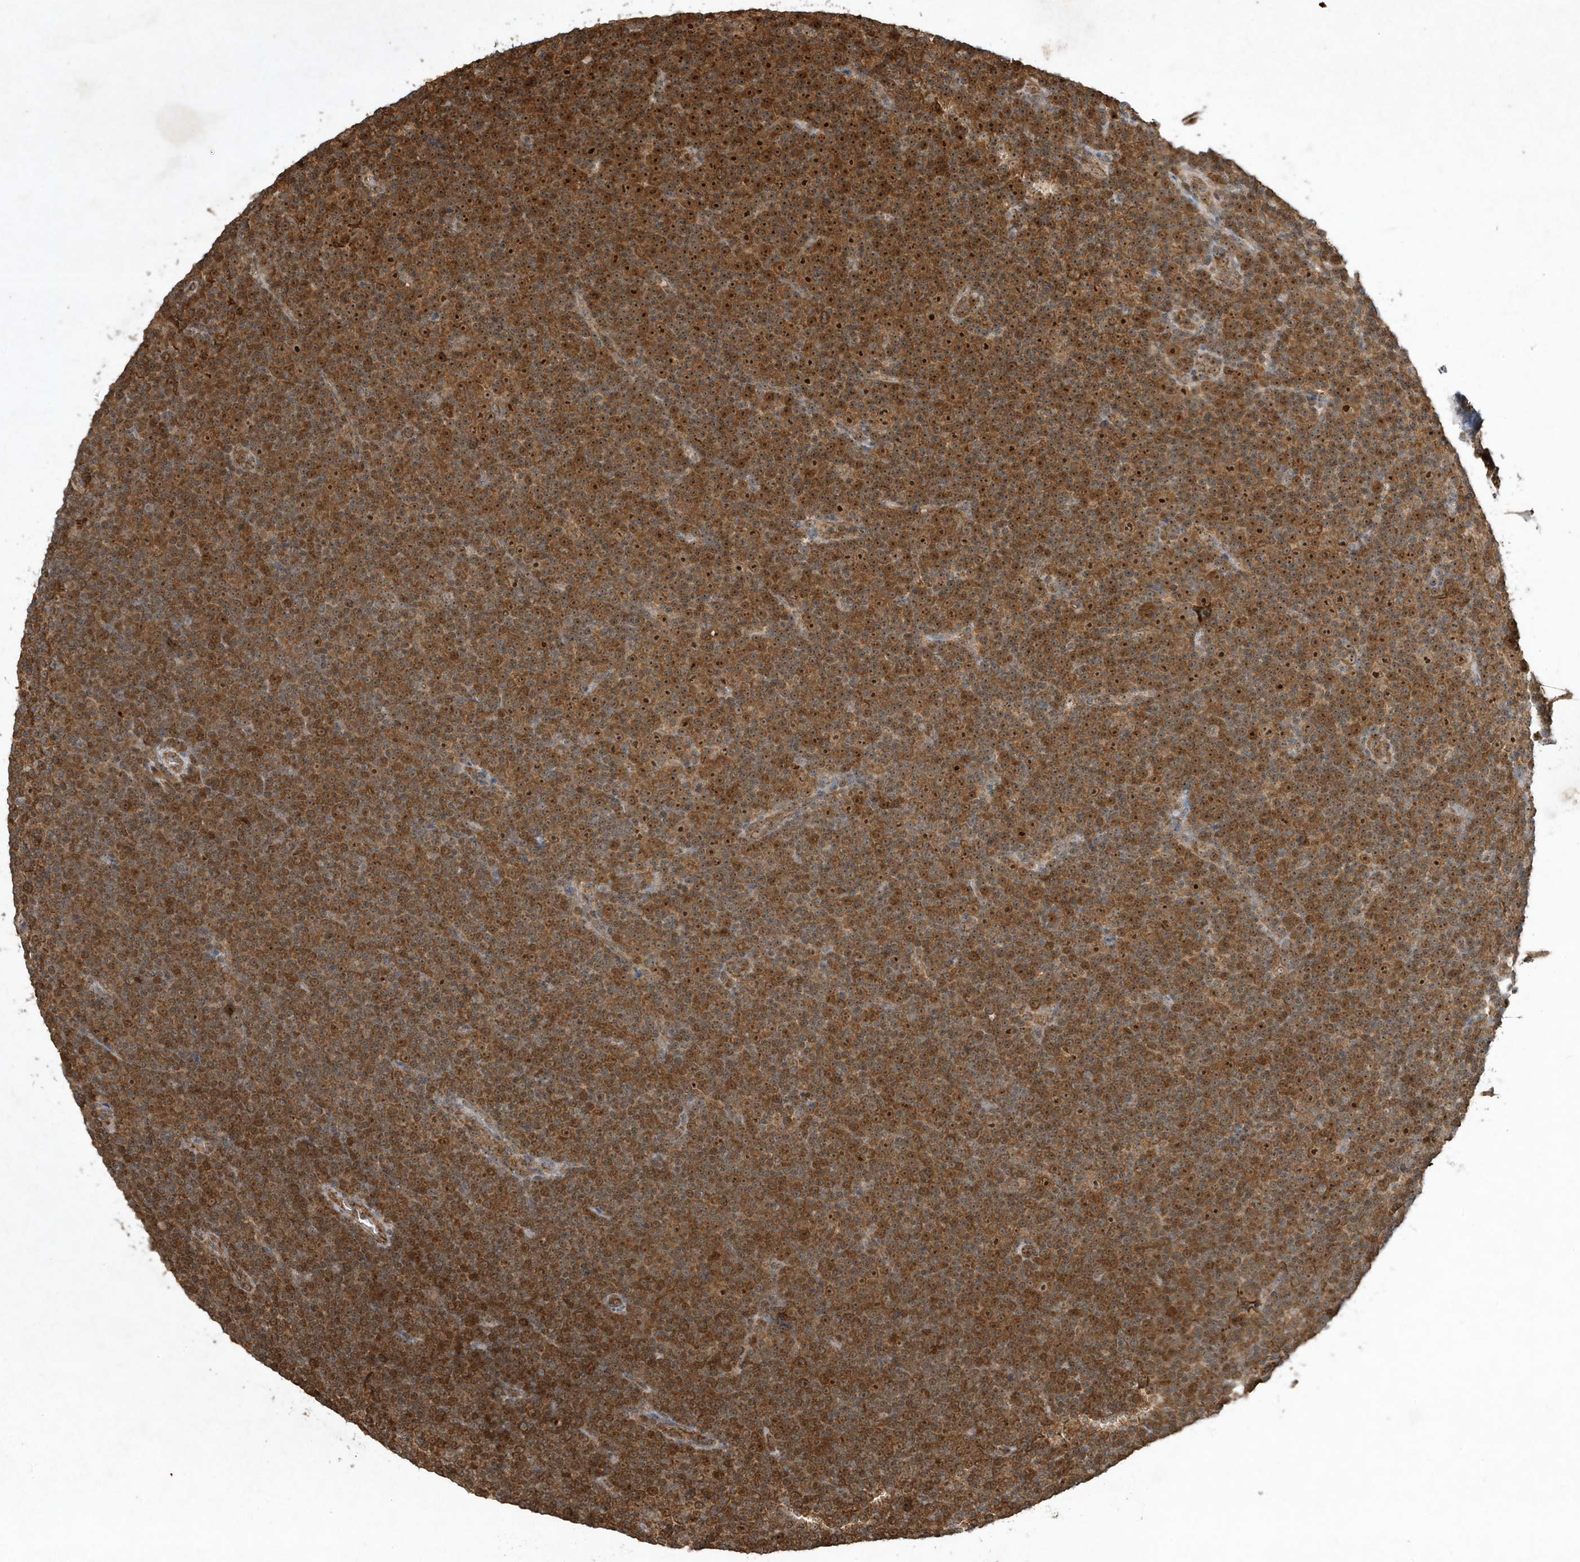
{"staining": {"intensity": "strong", "quantity": ">75%", "location": "cytoplasmic/membranous,nuclear"}, "tissue": "lymphoma", "cell_type": "Tumor cells", "image_type": "cancer", "snomed": [{"axis": "morphology", "description": "Malignant lymphoma, non-Hodgkin's type, Low grade"}, {"axis": "topography", "description": "Lymph node"}], "caption": "A histopathology image of lymphoma stained for a protein demonstrates strong cytoplasmic/membranous and nuclear brown staining in tumor cells.", "gene": "ABCB9", "patient": {"sex": "female", "age": 67}}